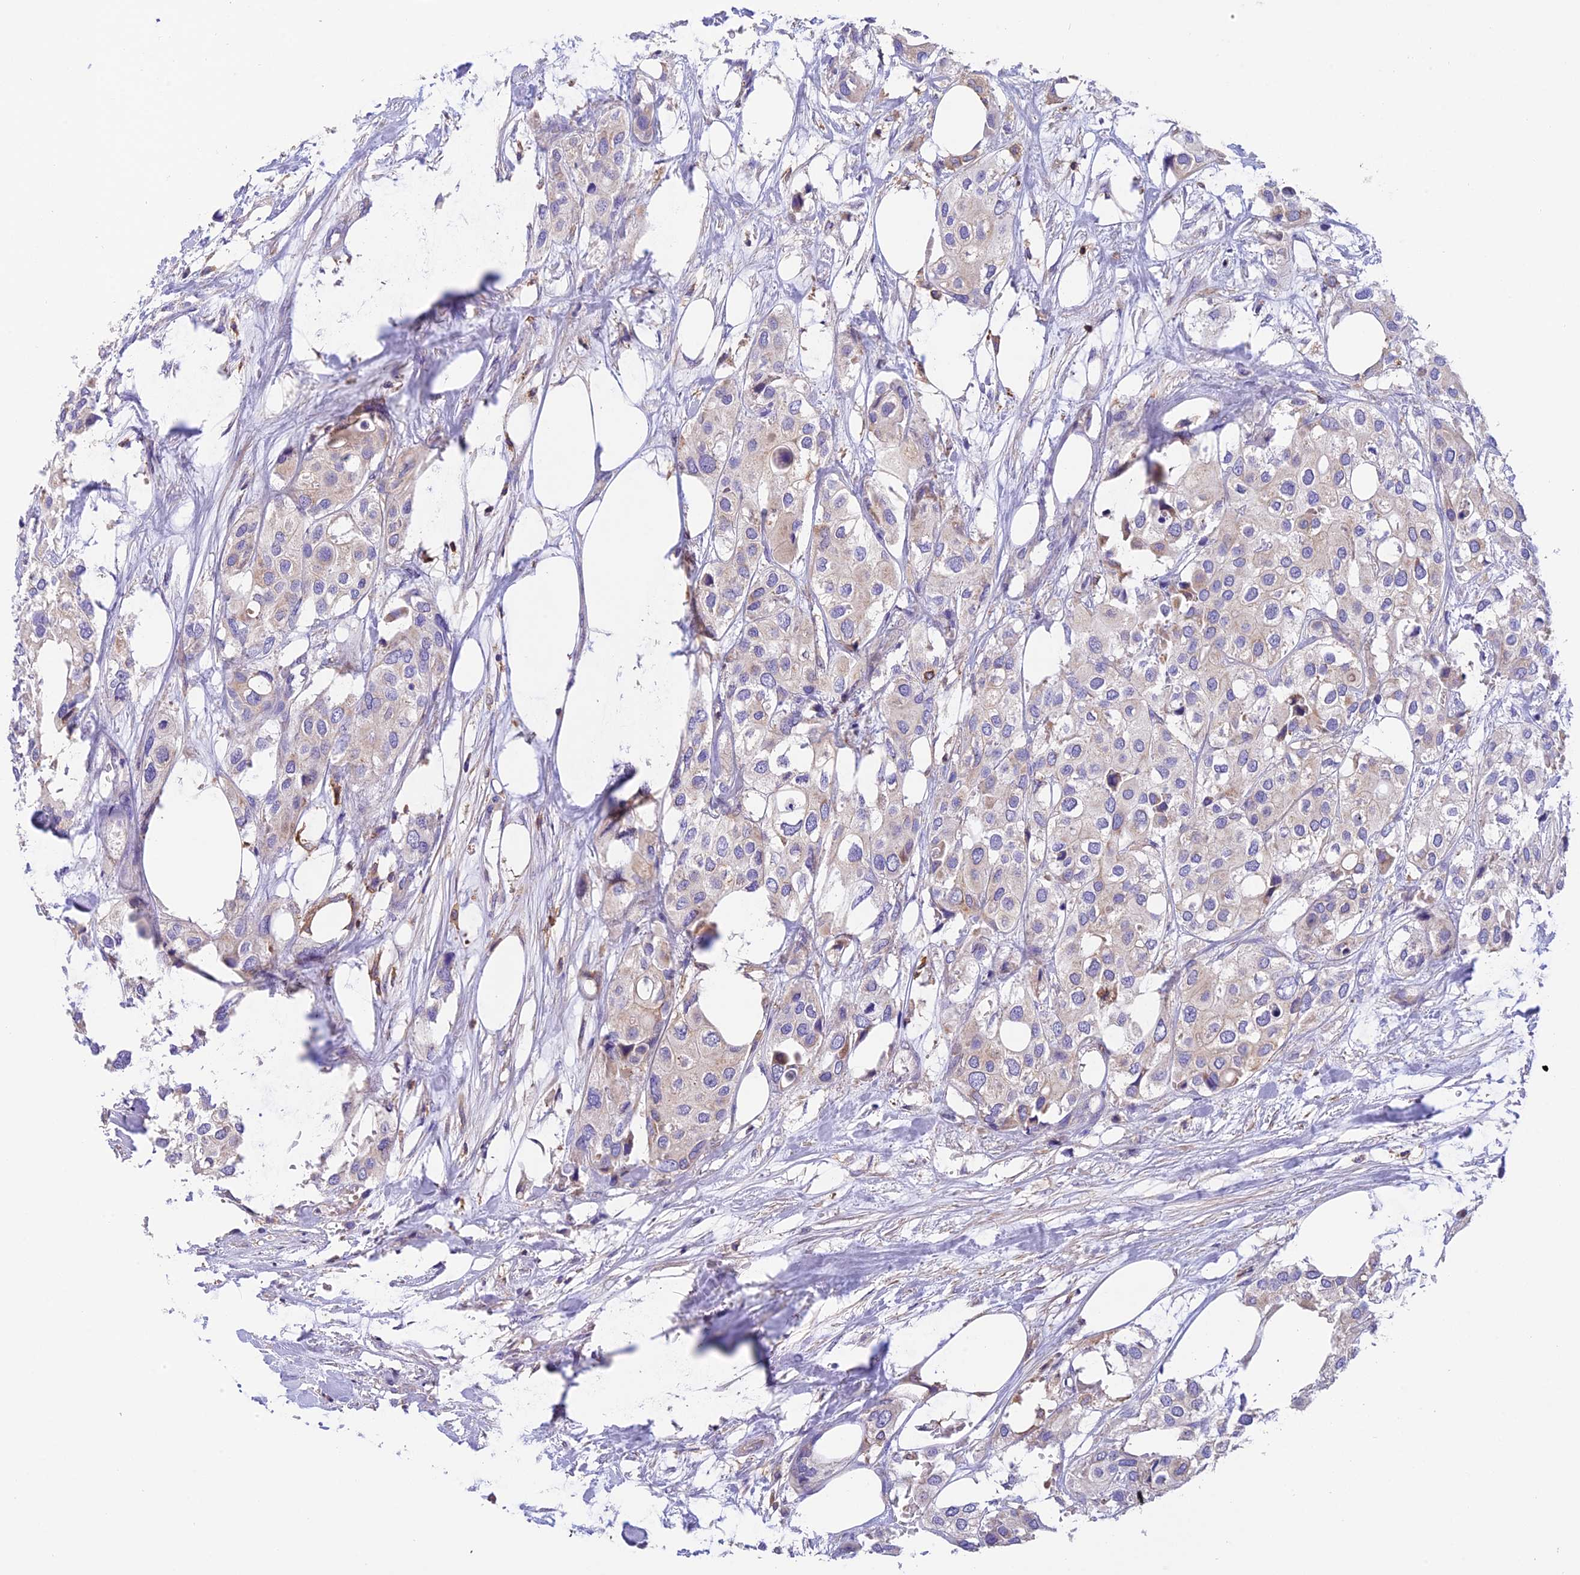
{"staining": {"intensity": "negative", "quantity": "none", "location": "none"}, "tissue": "urothelial cancer", "cell_type": "Tumor cells", "image_type": "cancer", "snomed": [{"axis": "morphology", "description": "Urothelial carcinoma, High grade"}, {"axis": "topography", "description": "Urinary bladder"}], "caption": "DAB (3,3'-diaminobenzidine) immunohistochemical staining of human urothelial cancer displays no significant positivity in tumor cells. (IHC, brightfield microscopy, high magnification).", "gene": "LPXN", "patient": {"sex": "male", "age": 64}}